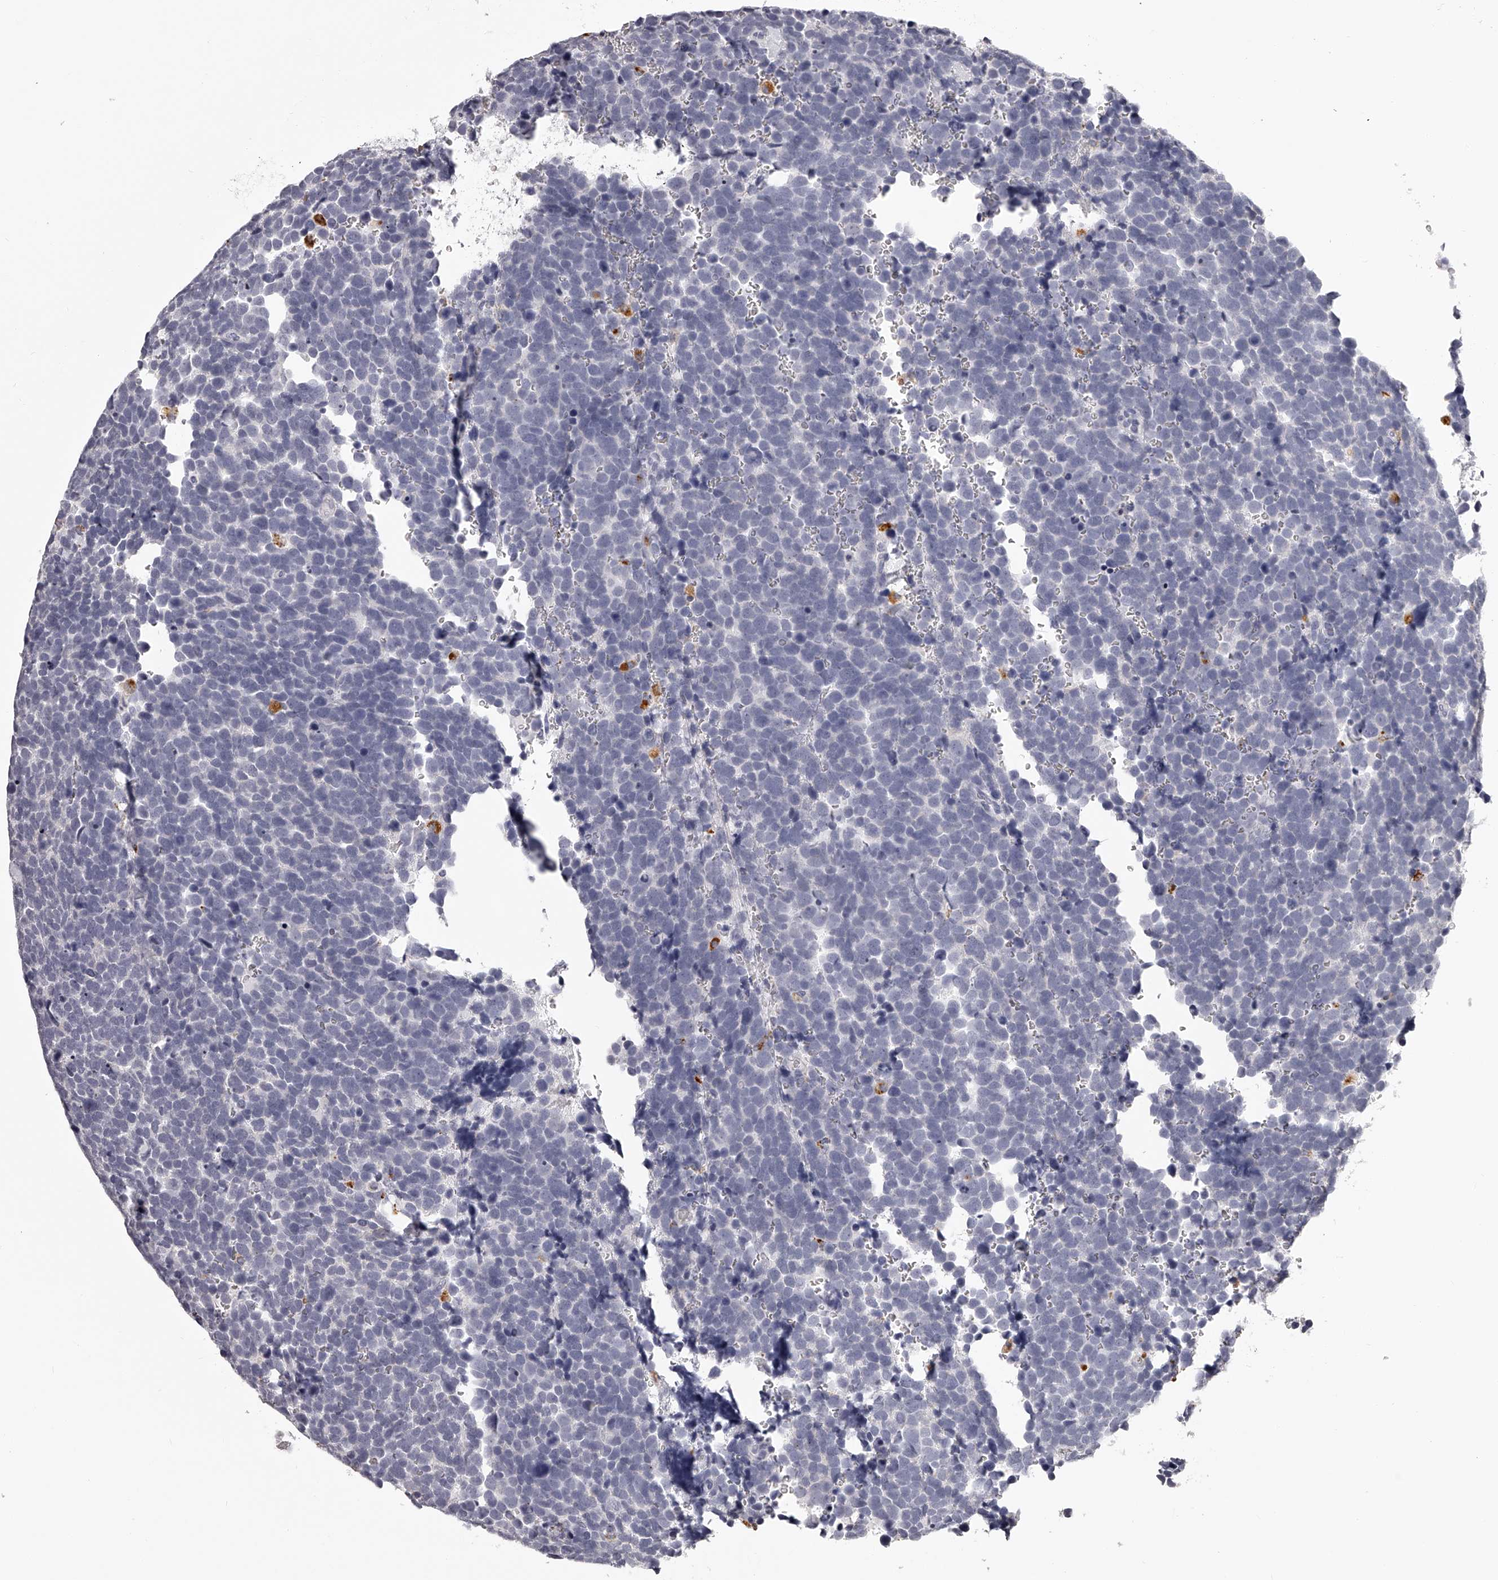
{"staining": {"intensity": "negative", "quantity": "none", "location": "none"}, "tissue": "urothelial cancer", "cell_type": "Tumor cells", "image_type": "cancer", "snomed": [{"axis": "morphology", "description": "Urothelial carcinoma, High grade"}, {"axis": "topography", "description": "Urinary bladder"}], "caption": "This image is of urothelial carcinoma (high-grade) stained with immunohistochemistry to label a protein in brown with the nuclei are counter-stained blue. There is no expression in tumor cells. (DAB immunohistochemistry (IHC) with hematoxylin counter stain).", "gene": "DMRT1", "patient": {"sex": "female", "age": 82}}